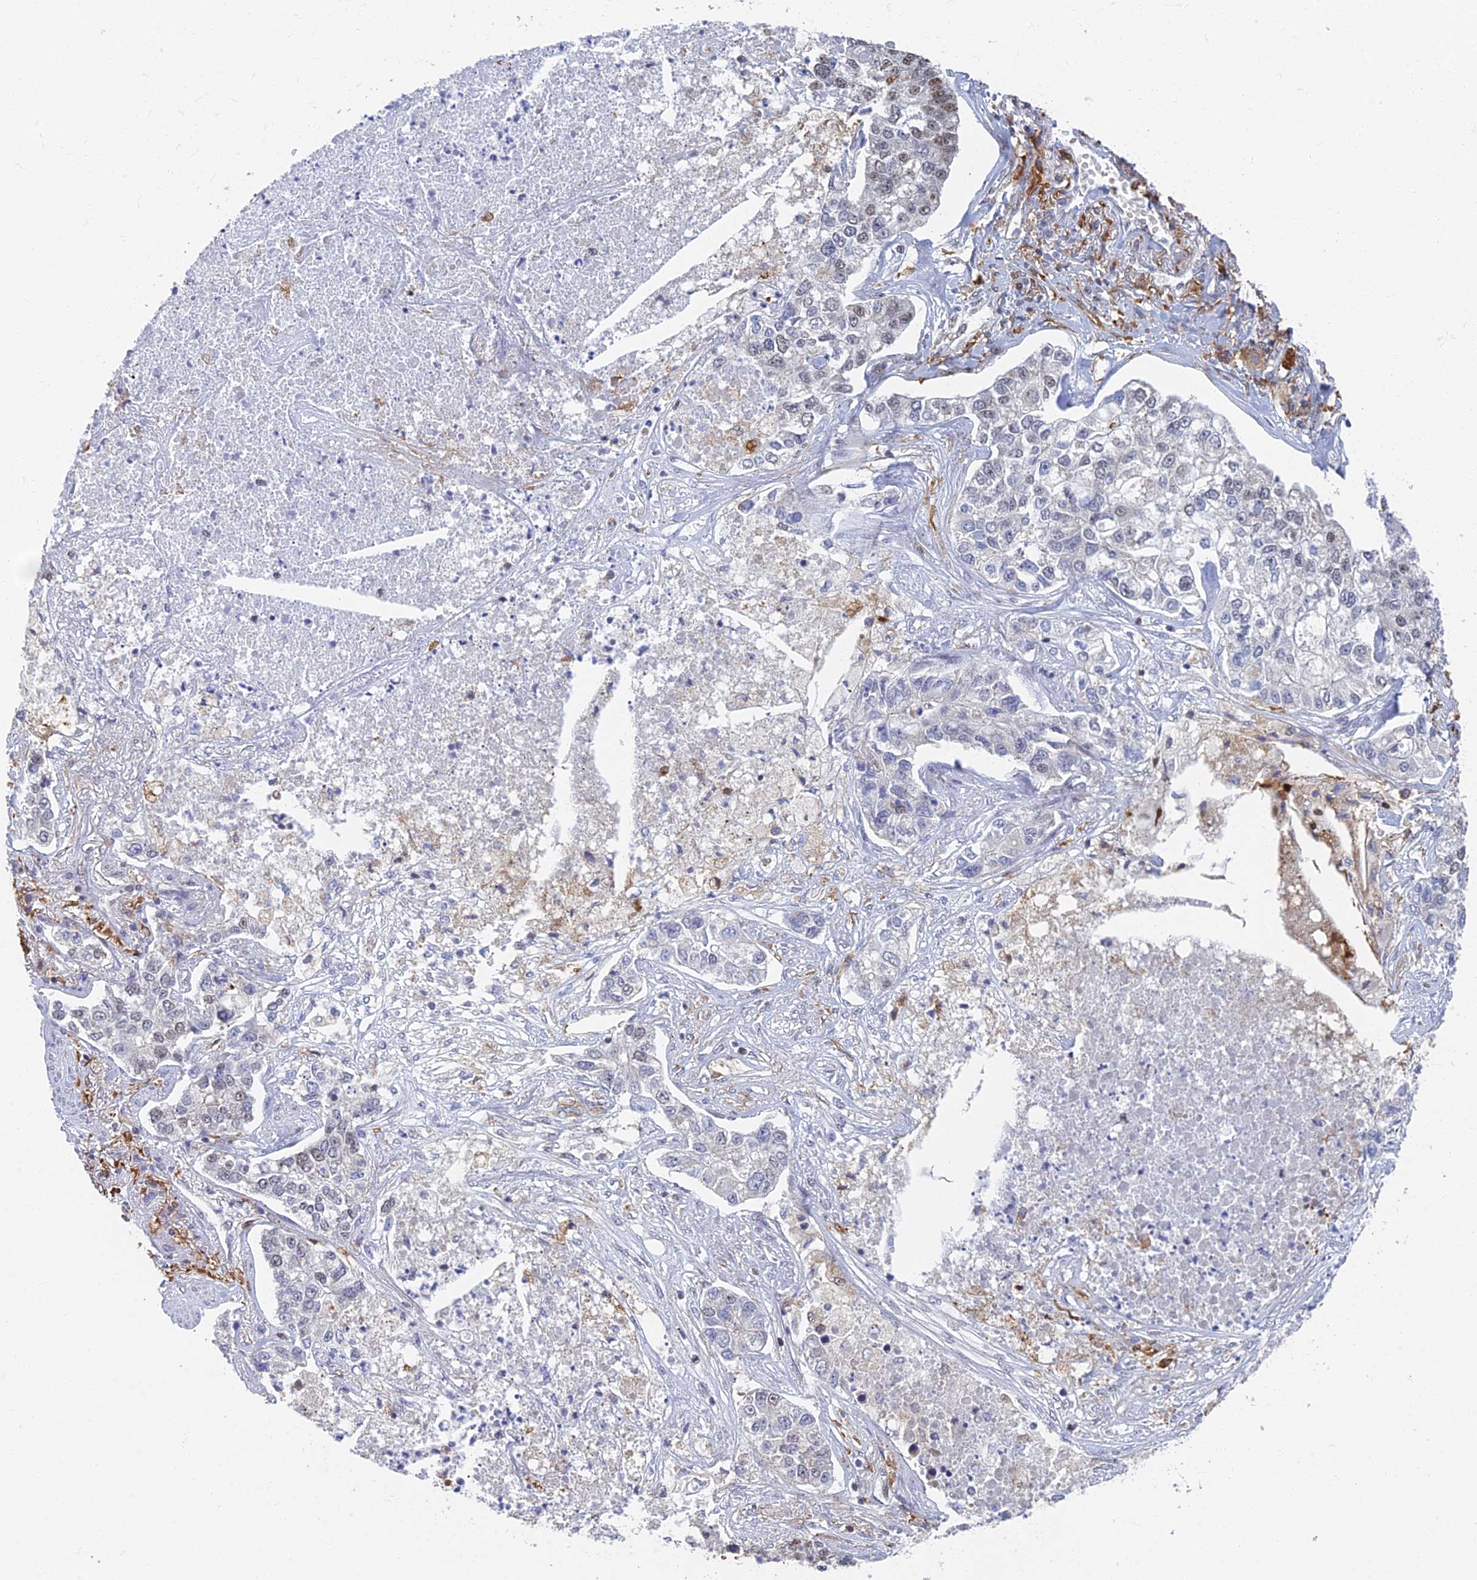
{"staining": {"intensity": "weak", "quantity": "<25%", "location": "nuclear"}, "tissue": "lung cancer", "cell_type": "Tumor cells", "image_type": "cancer", "snomed": [{"axis": "morphology", "description": "Adenocarcinoma, NOS"}, {"axis": "topography", "description": "Lung"}], "caption": "DAB immunohistochemical staining of adenocarcinoma (lung) demonstrates no significant expression in tumor cells.", "gene": "GPATCH1", "patient": {"sex": "male", "age": 49}}